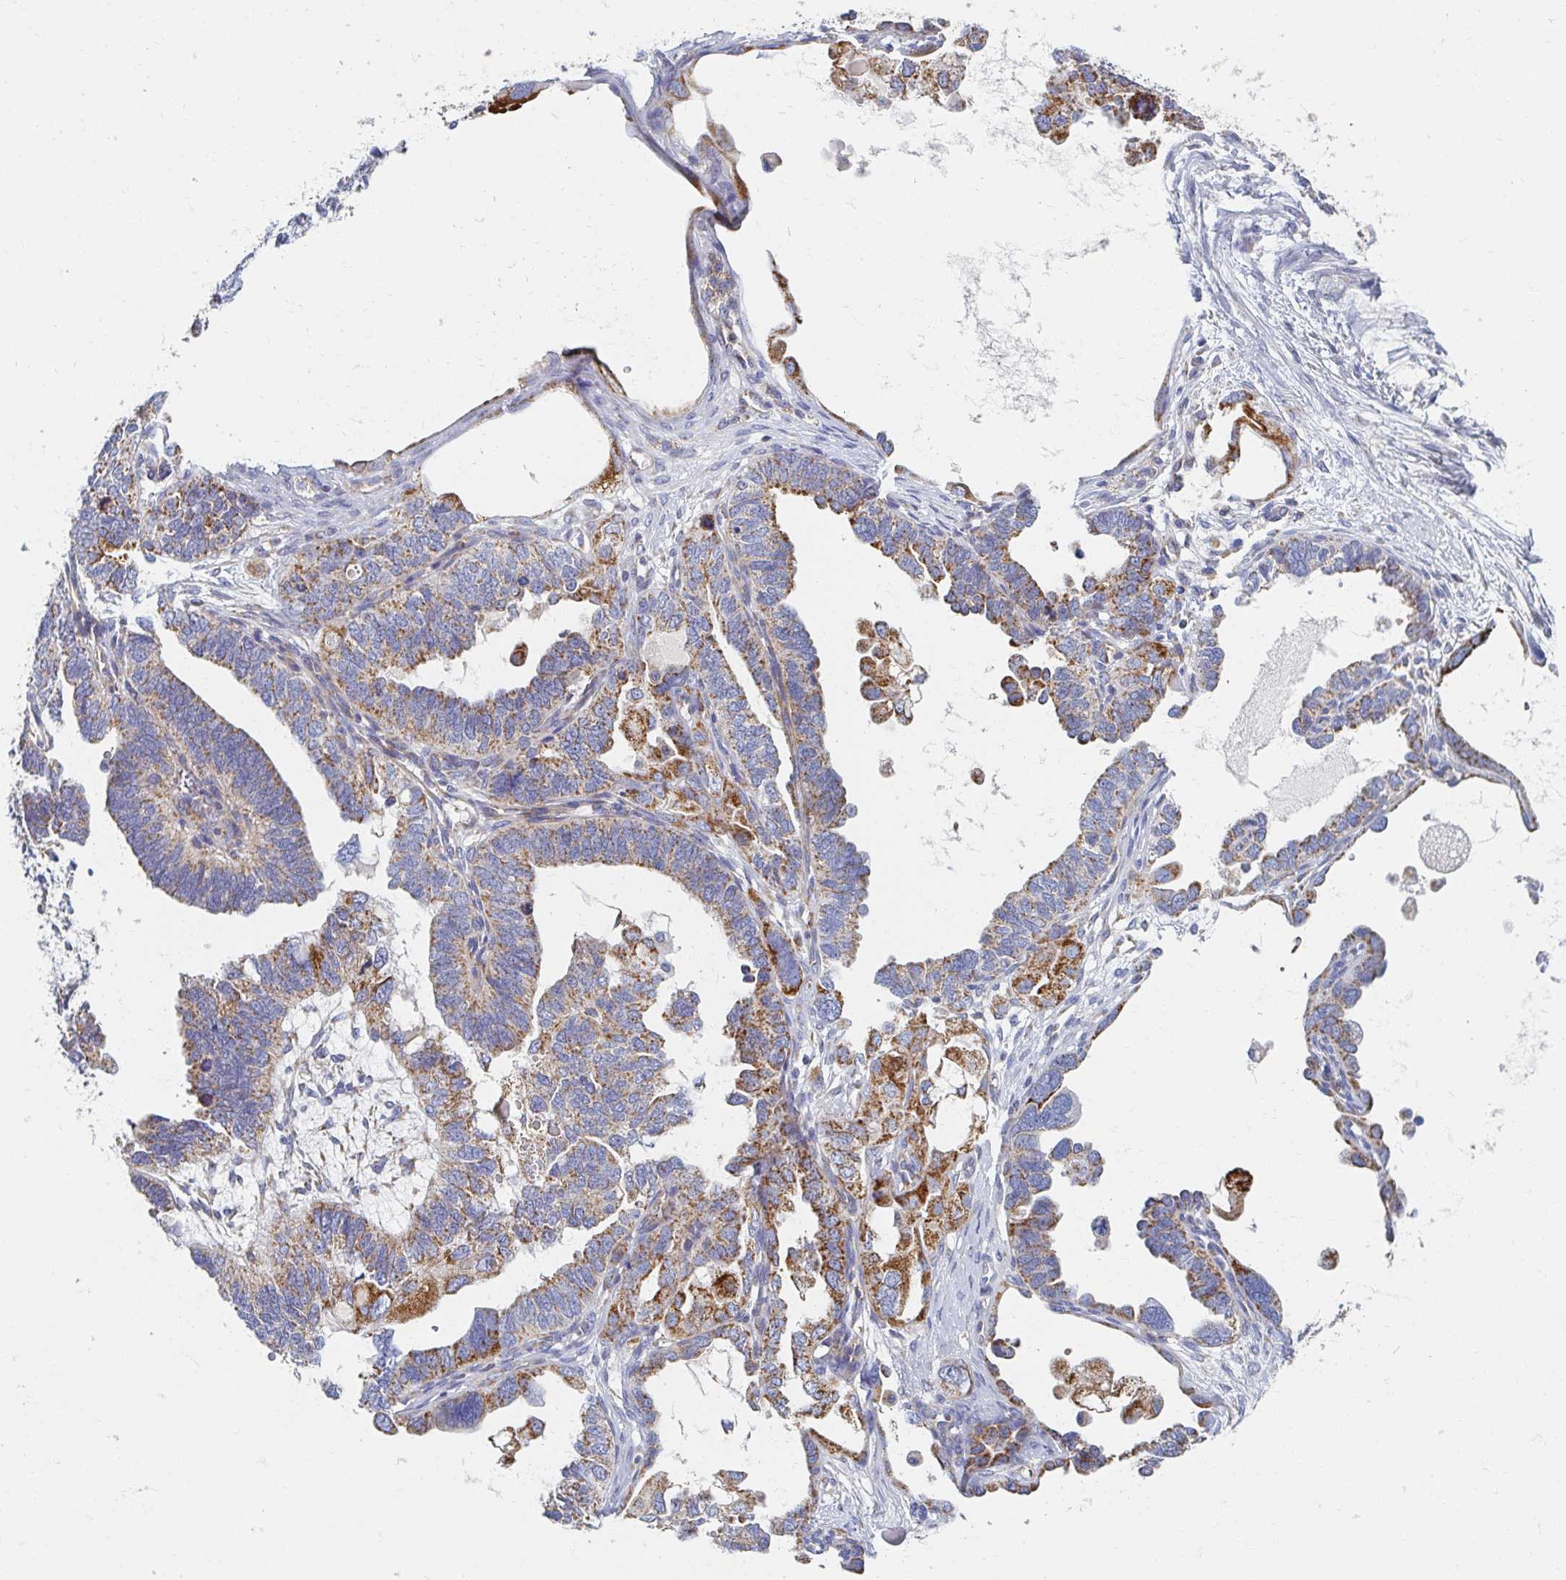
{"staining": {"intensity": "moderate", "quantity": ">75%", "location": "cytoplasmic/membranous"}, "tissue": "ovarian cancer", "cell_type": "Tumor cells", "image_type": "cancer", "snomed": [{"axis": "morphology", "description": "Cystadenocarcinoma, serous, NOS"}, {"axis": "topography", "description": "Ovary"}], "caption": "Brown immunohistochemical staining in ovarian cancer displays moderate cytoplasmic/membranous staining in about >75% of tumor cells.", "gene": "MAVS", "patient": {"sex": "female", "age": 51}}